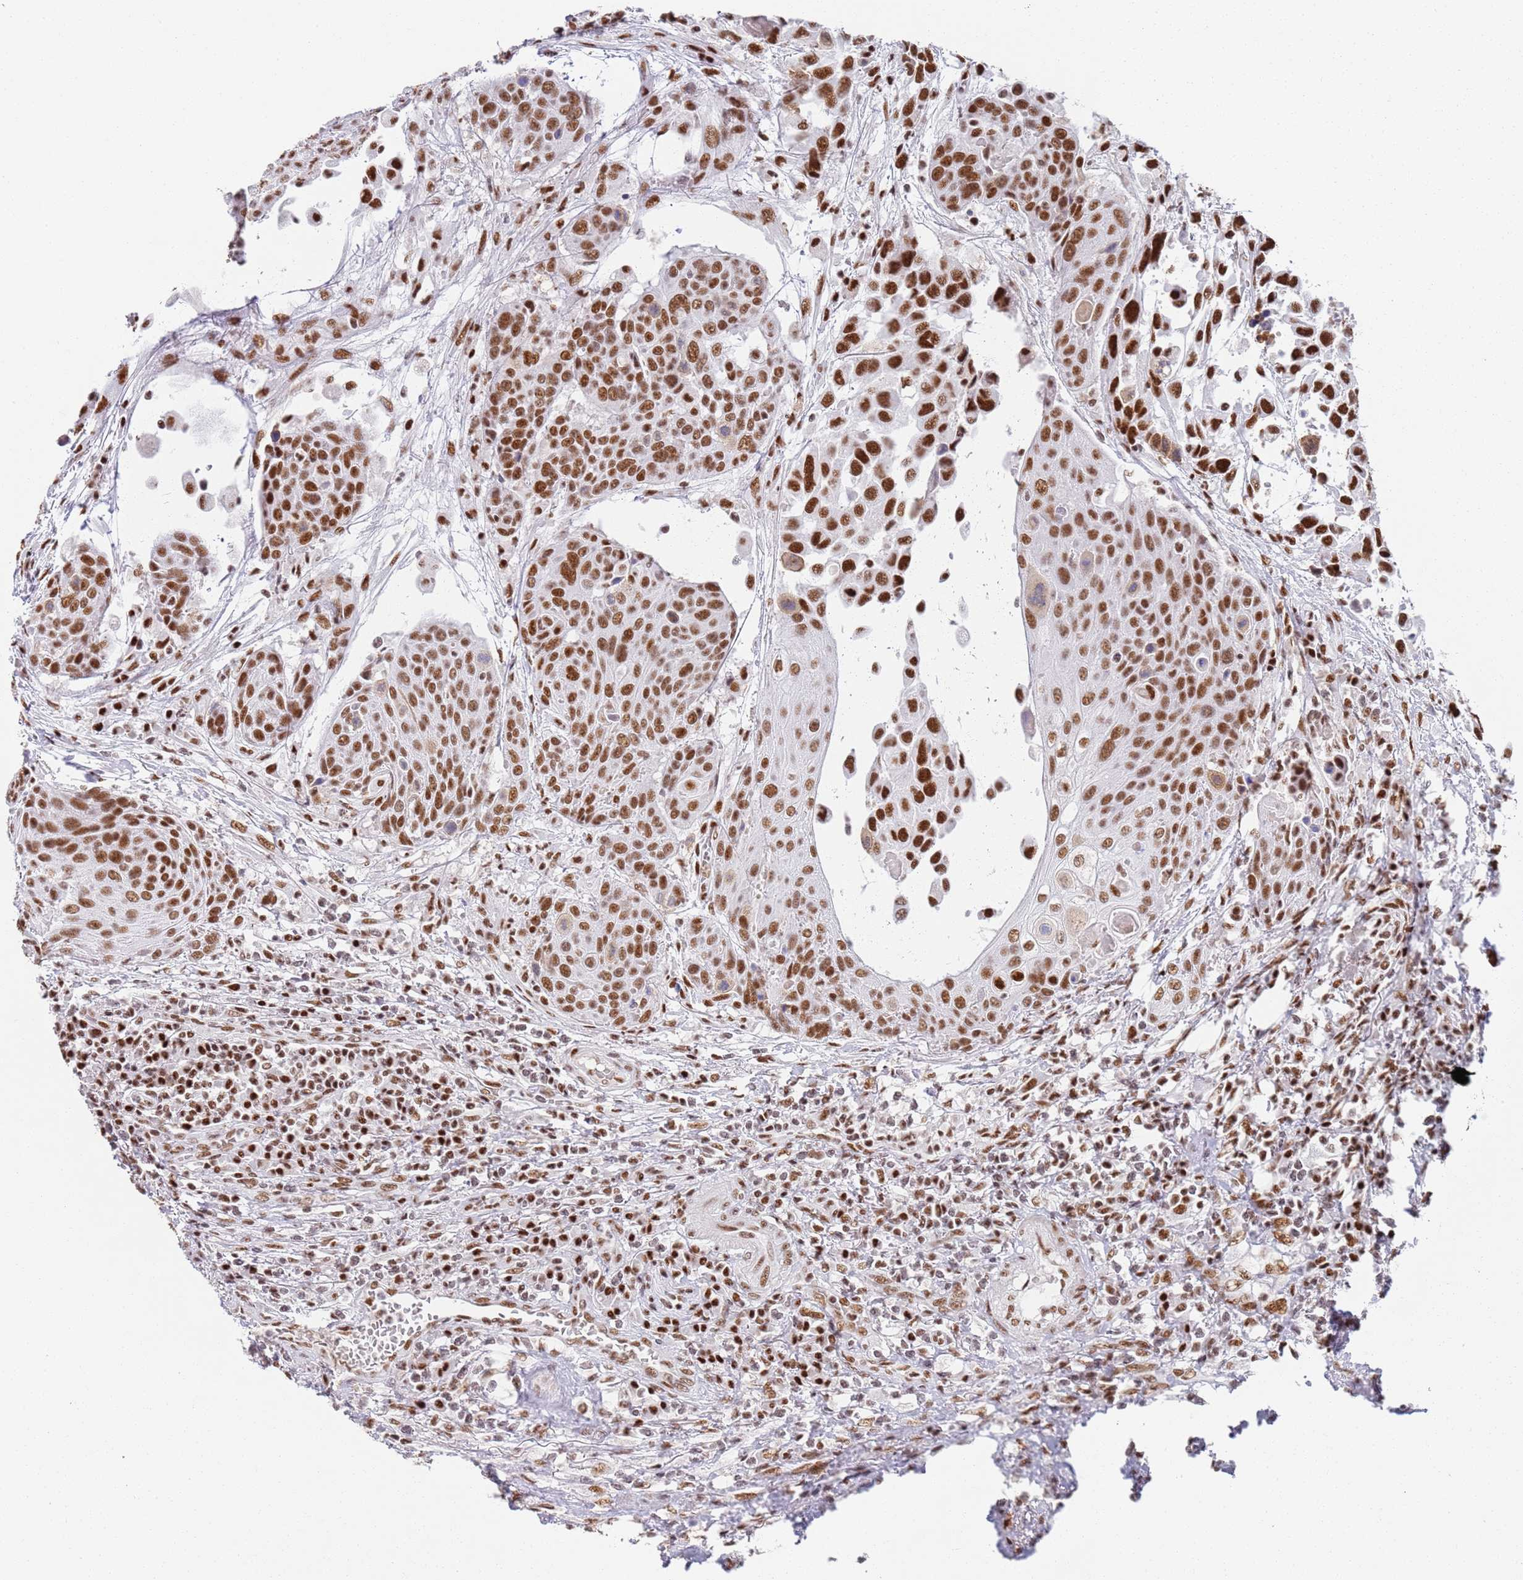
{"staining": {"intensity": "strong", "quantity": ">75%", "location": "nuclear"}, "tissue": "urothelial cancer", "cell_type": "Tumor cells", "image_type": "cancer", "snomed": [{"axis": "morphology", "description": "Urothelial carcinoma, High grade"}, {"axis": "topography", "description": "Urinary bladder"}], "caption": "Human high-grade urothelial carcinoma stained with a brown dye shows strong nuclear positive positivity in about >75% of tumor cells.", "gene": "AKAP8L", "patient": {"sex": "female", "age": 70}}